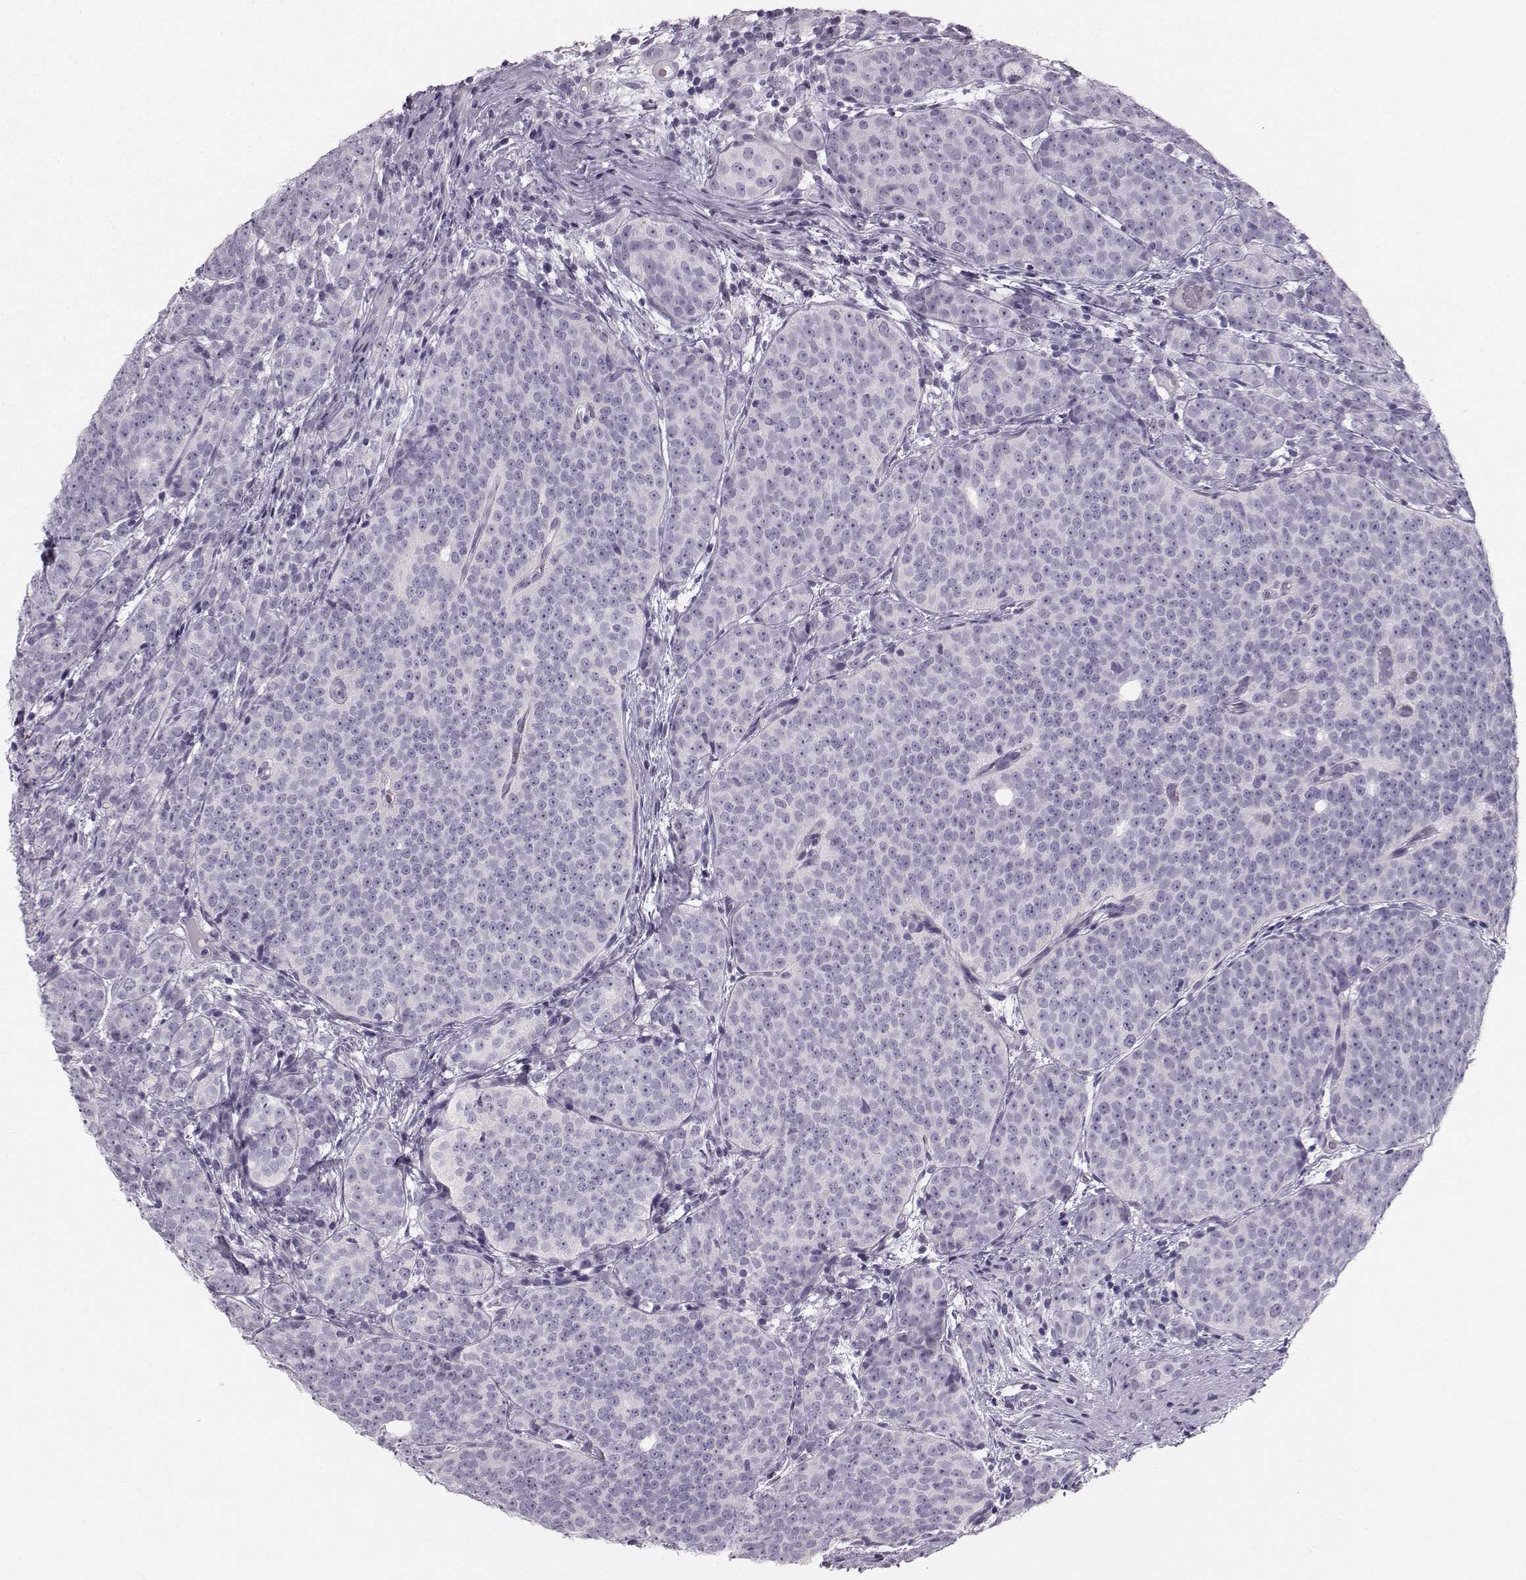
{"staining": {"intensity": "negative", "quantity": "none", "location": "none"}, "tissue": "prostate cancer", "cell_type": "Tumor cells", "image_type": "cancer", "snomed": [{"axis": "morphology", "description": "Adenocarcinoma, High grade"}, {"axis": "topography", "description": "Prostate"}], "caption": "The histopathology image reveals no significant positivity in tumor cells of prostate cancer.", "gene": "CASR", "patient": {"sex": "male", "age": 53}}